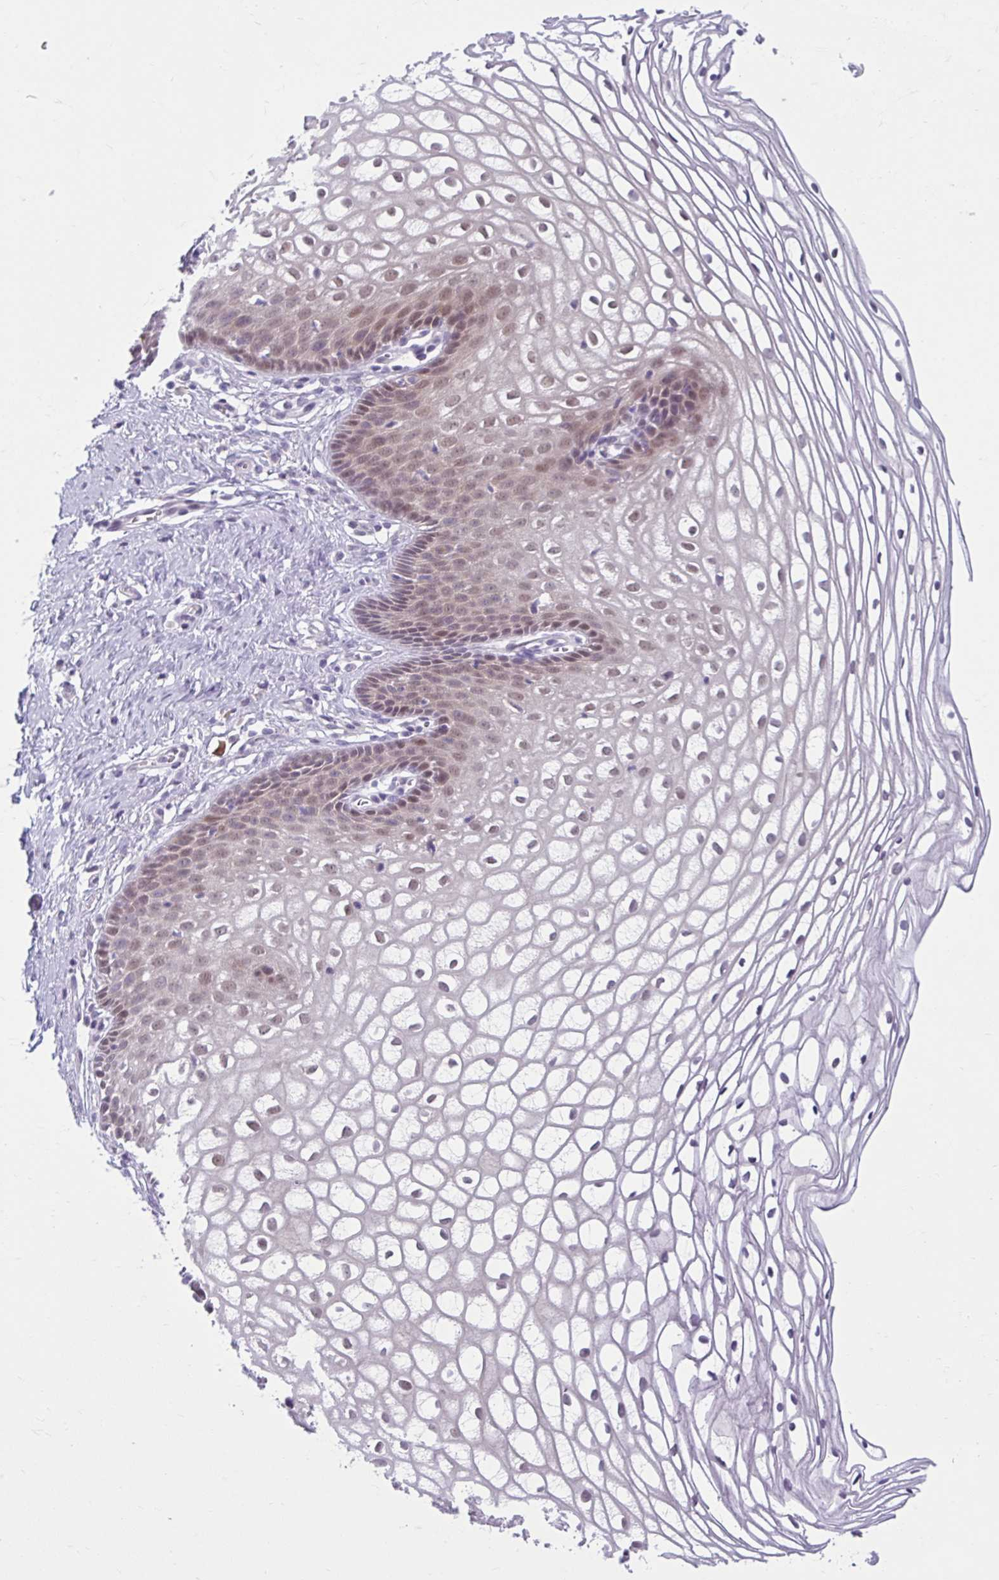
{"staining": {"intensity": "negative", "quantity": "none", "location": "none"}, "tissue": "cervix", "cell_type": "Glandular cells", "image_type": "normal", "snomed": [{"axis": "morphology", "description": "Normal tissue, NOS"}, {"axis": "topography", "description": "Cervix"}], "caption": "Immunohistochemistry of benign cervix demonstrates no positivity in glandular cells.", "gene": "FAM153A", "patient": {"sex": "female", "age": 36}}